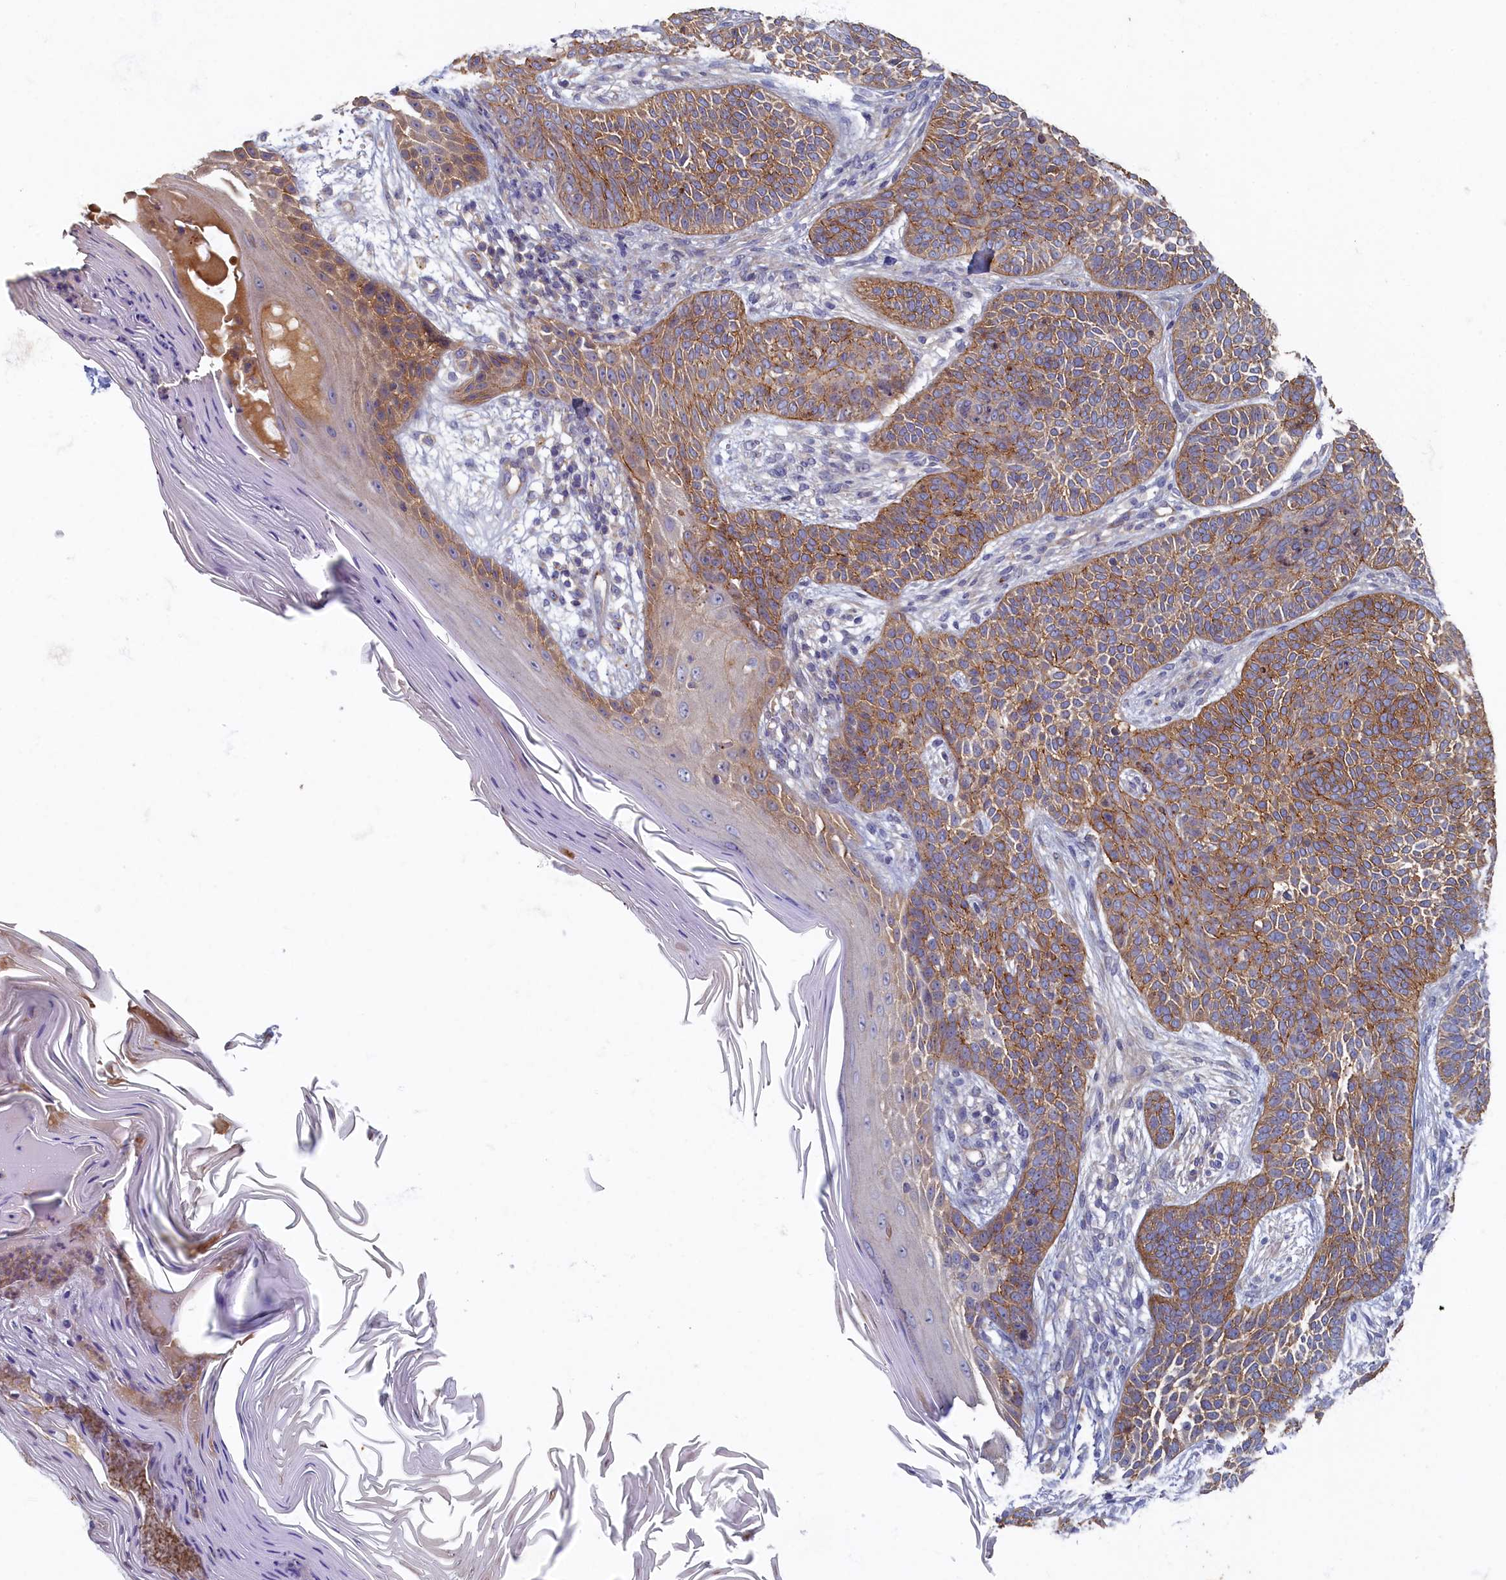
{"staining": {"intensity": "moderate", "quantity": ">75%", "location": "cytoplasmic/membranous"}, "tissue": "skin cancer", "cell_type": "Tumor cells", "image_type": "cancer", "snomed": [{"axis": "morphology", "description": "Basal cell carcinoma"}, {"axis": "topography", "description": "Skin"}], "caption": "Immunohistochemical staining of skin basal cell carcinoma reveals moderate cytoplasmic/membranous protein expression in approximately >75% of tumor cells.", "gene": "PSMG2", "patient": {"sex": "male", "age": 85}}